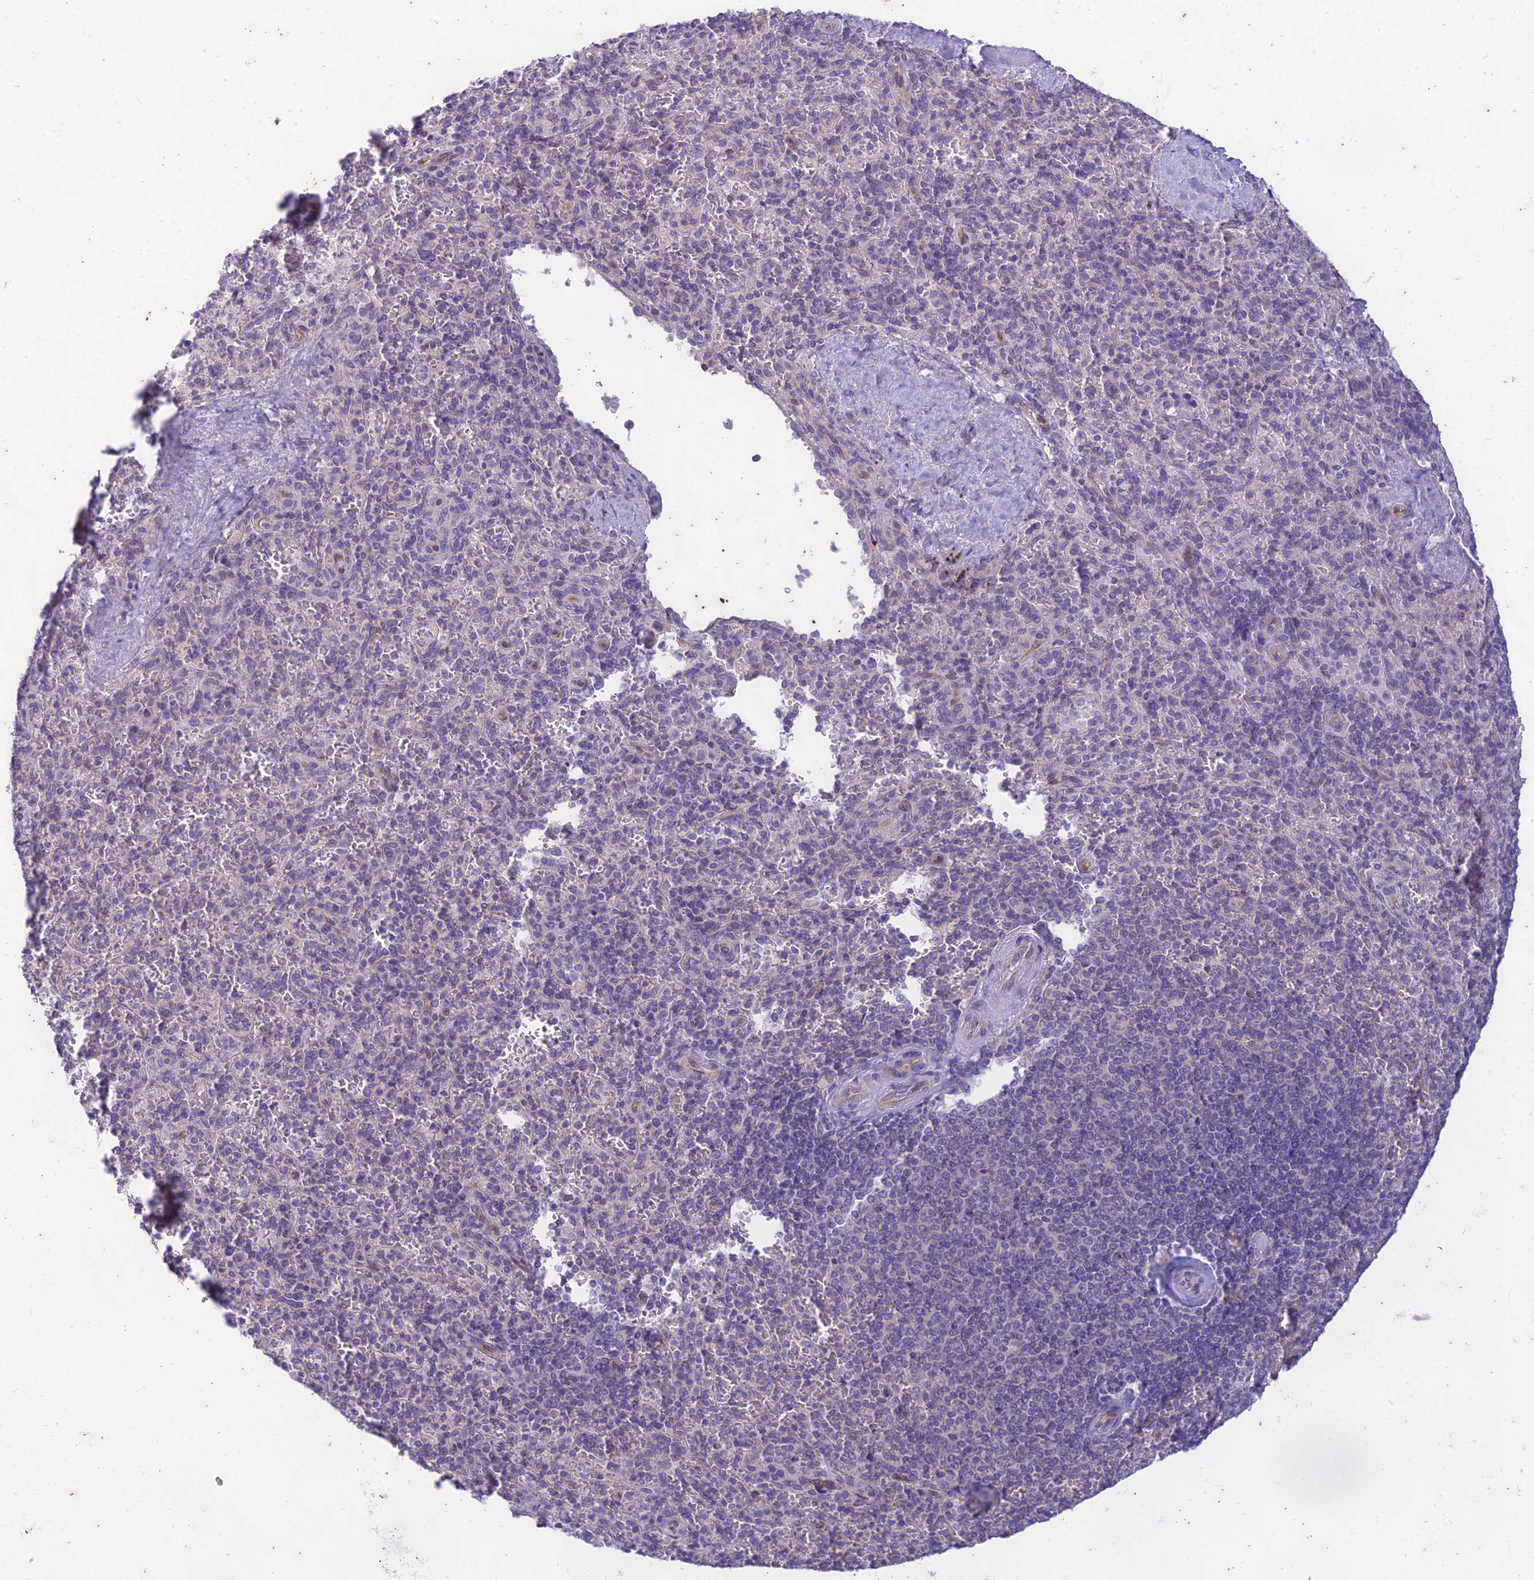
{"staining": {"intensity": "moderate", "quantity": "<25%", "location": "cytoplasmic/membranous"}, "tissue": "spleen", "cell_type": "Cells in red pulp", "image_type": "normal", "snomed": [{"axis": "morphology", "description": "Normal tissue, NOS"}, {"axis": "topography", "description": "Spleen"}], "caption": "Spleen stained with DAB immunohistochemistry reveals low levels of moderate cytoplasmic/membranous positivity in approximately <25% of cells in red pulp. Using DAB (3,3'-diaminobenzidine) (brown) and hematoxylin (blue) stains, captured at high magnification using brightfield microscopy.", "gene": "PTCD2", "patient": {"sex": "male", "age": 82}}